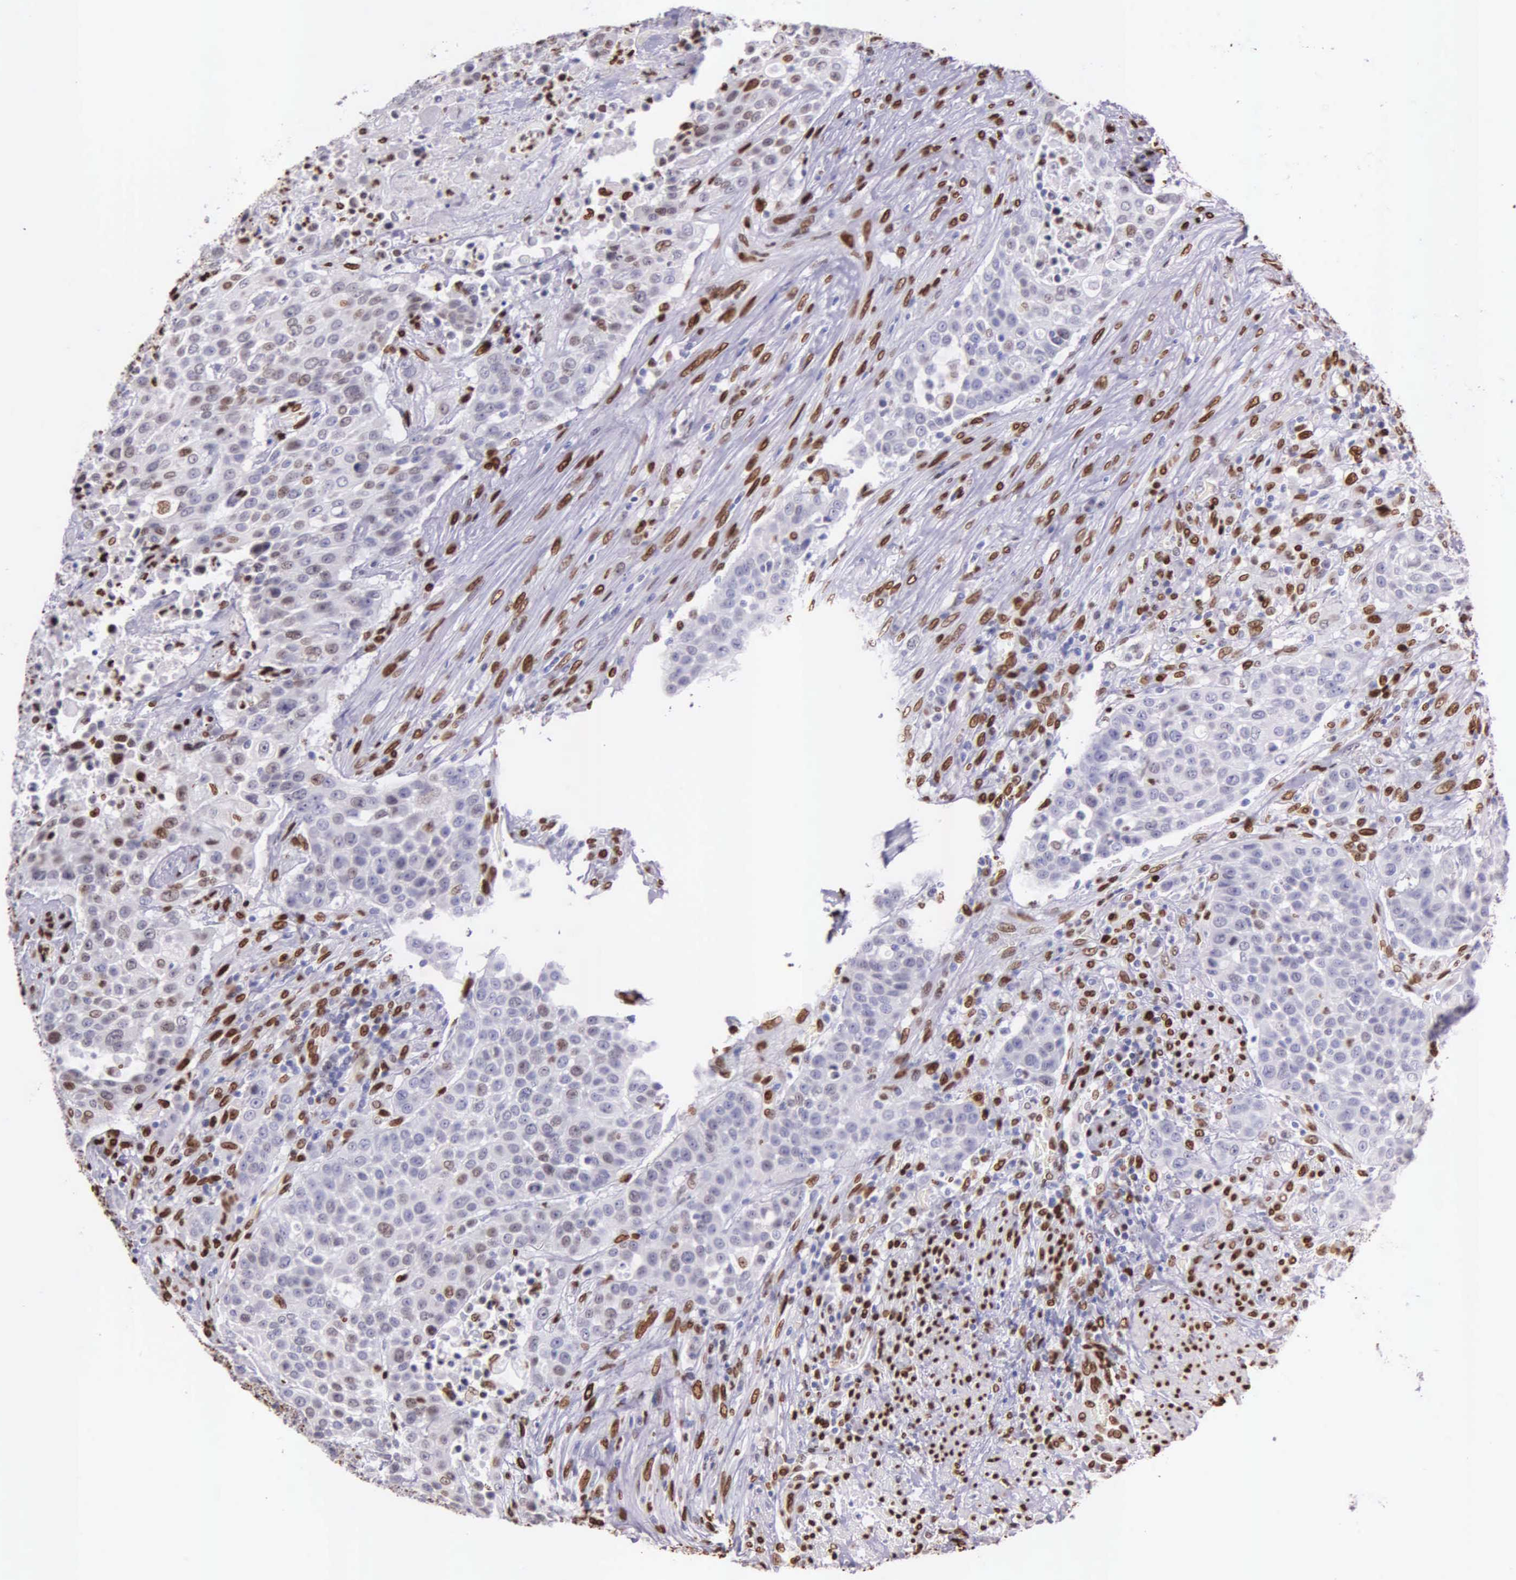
{"staining": {"intensity": "strong", "quantity": "25%-75%", "location": "nuclear"}, "tissue": "urothelial cancer", "cell_type": "Tumor cells", "image_type": "cancer", "snomed": [{"axis": "morphology", "description": "Urothelial carcinoma, High grade"}, {"axis": "topography", "description": "Urinary bladder"}], "caption": "The immunohistochemical stain highlights strong nuclear positivity in tumor cells of urothelial carcinoma (high-grade) tissue. Immunohistochemistry (ihc) stains the protein of interest in brown and the nuclei are stained blue.", "gene": "H1-0", "patient": {"sex": "male", "age": 74}}